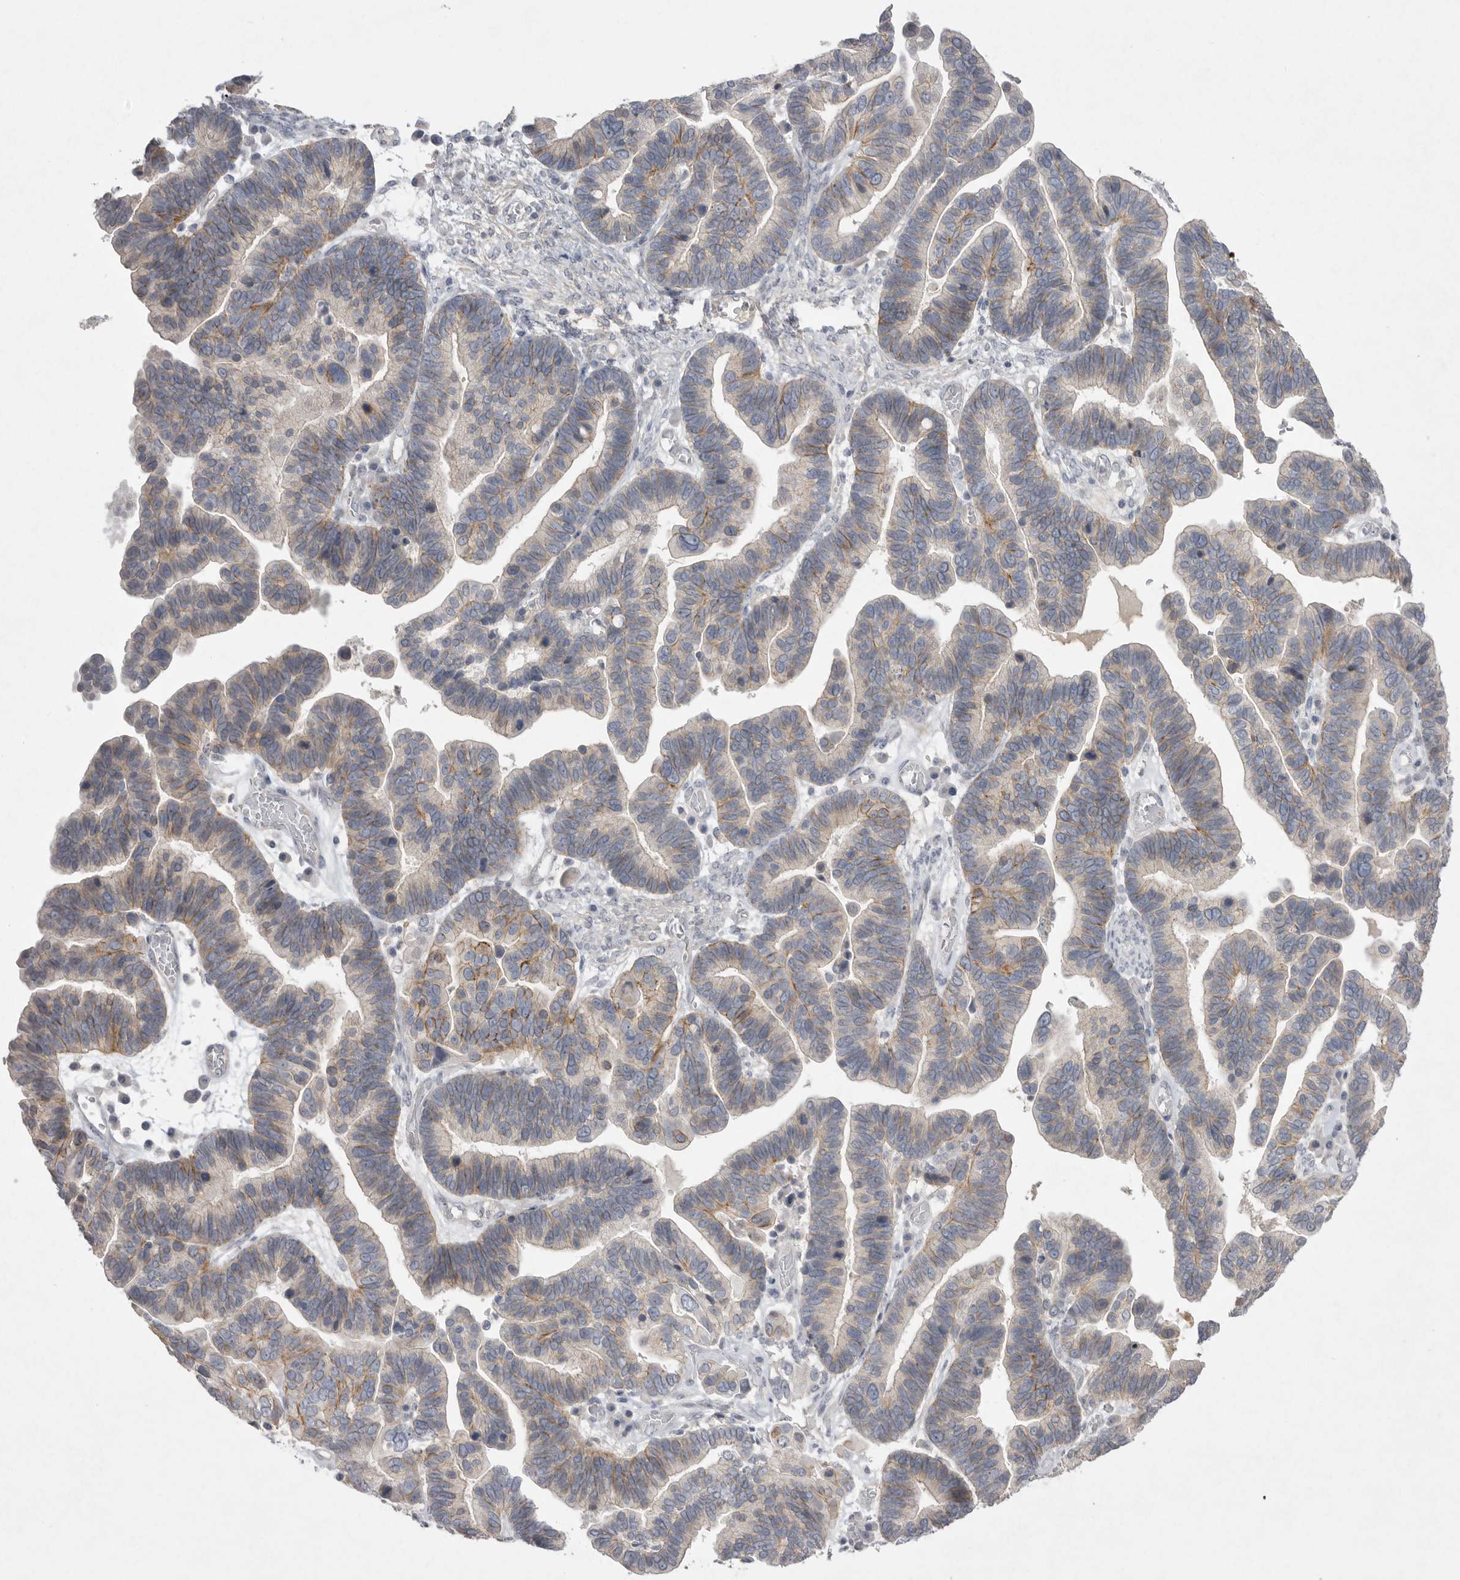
{"staining": {"intensity": "weak", "quantity": "<25%", "location": "cytoplasmic/membranous"}, "tissue": "ovarian cancer", "cell_type": "Tumor cells", "image_type": "cancer", "snomed": [{"axis": "morphology", "description": "Cystadenocarcinoma, serous, NOS"}, {"axis": "topography", "description": "Ovary"}], "caption": "This is a photomicrograph of immunohistochemistry (IHC) staining of ovarian cancer (serous cystadenocarcinoma), which shows no expression in tumor cells.", "gene": "VANGL2", "patient": {"sex": "female", "age": 56}}